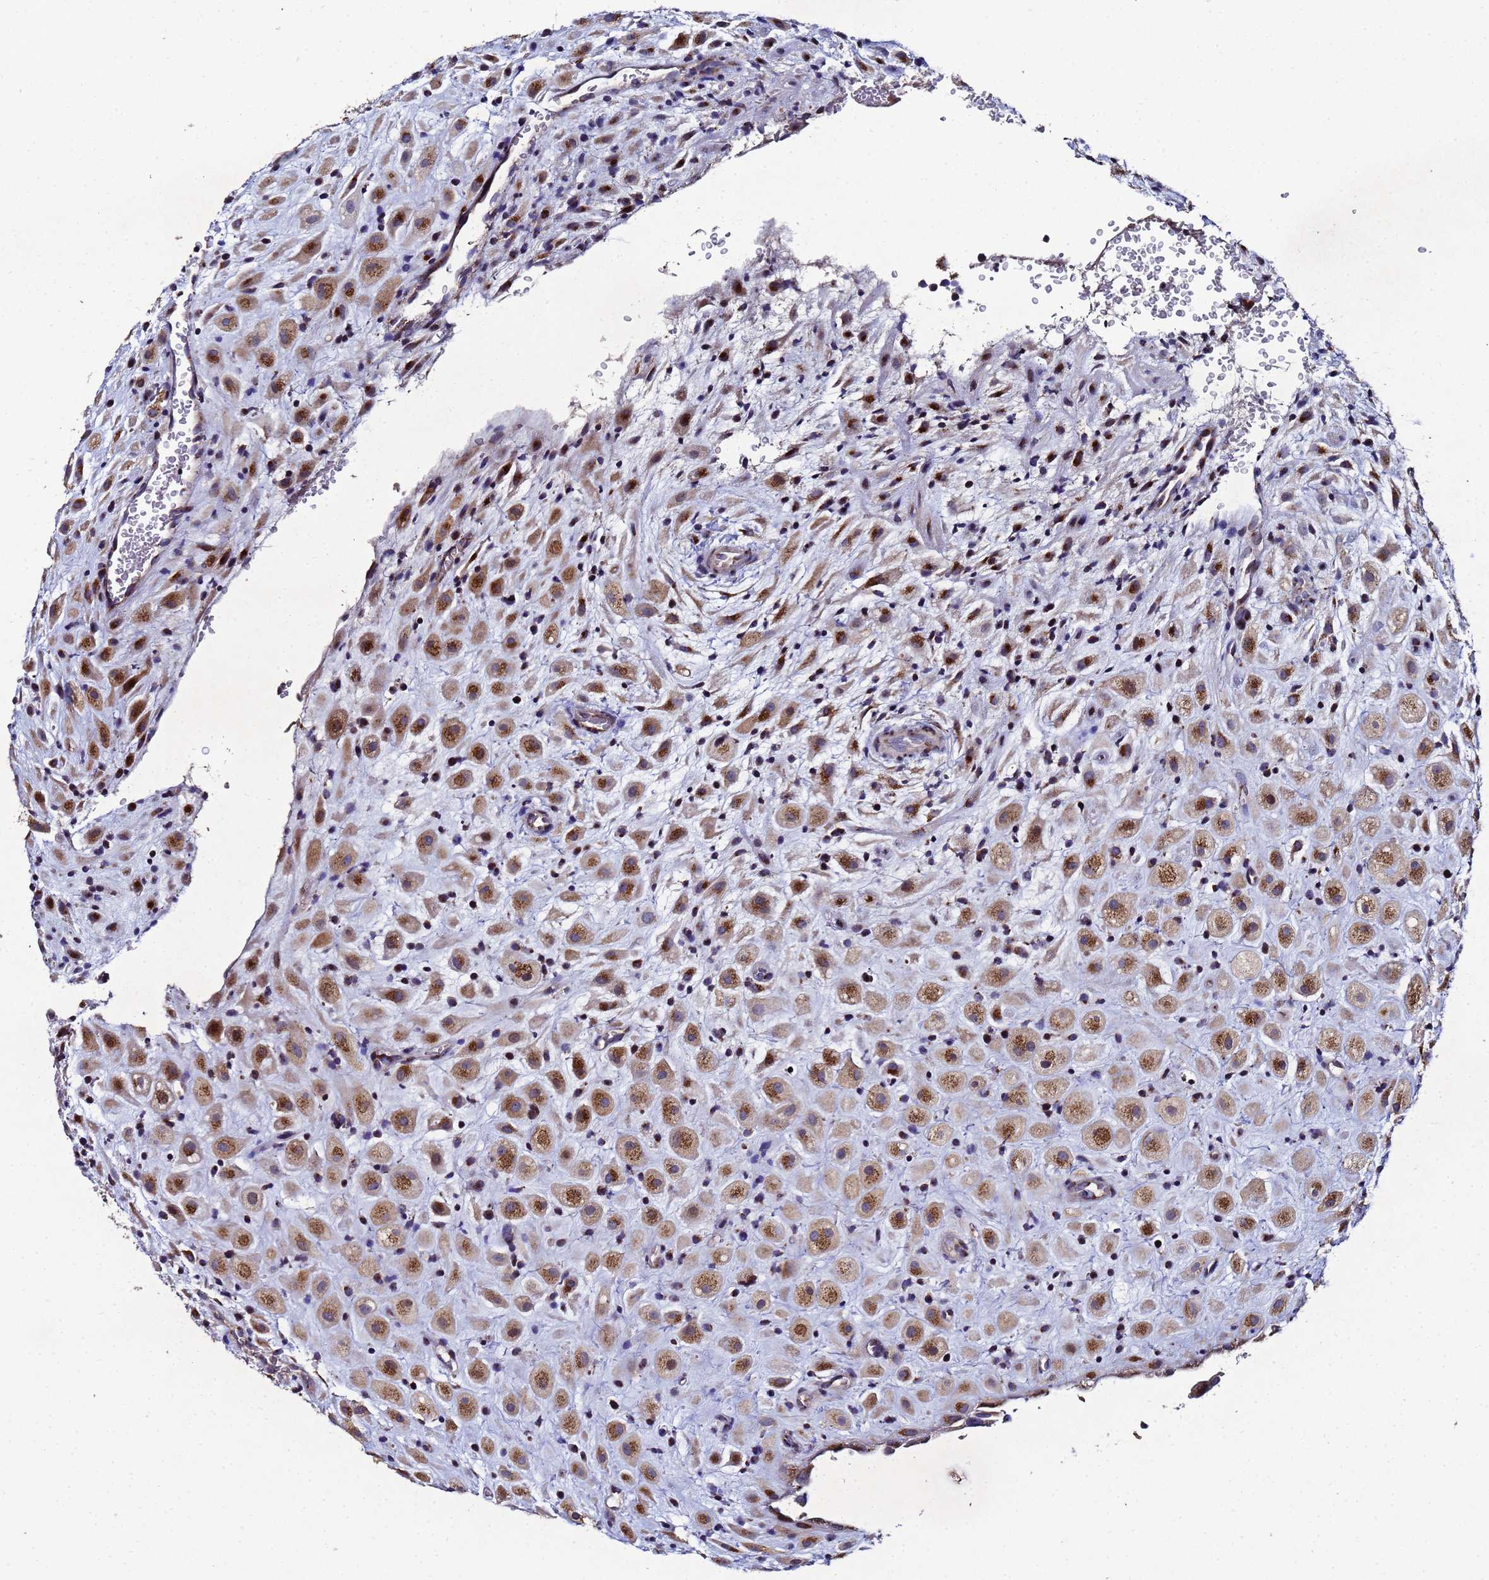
{"staining": {"intensity": "moderate", "quantity": ">75%", "location": "cytoplasmic/membranous"}, "tissue": "placenta", "cell_type": "Decidual cells", "image_type": "normal", "snomed": [{"axis": "morphology", "description": "Normal tissue, NOS"}, {"axis": "topography", "description": "Placenta"}], "caption": "Immunohistochemistry of benign placenta shows medium levels of moderate cytoplasmic/membranous staining in approximately >75% of decidual cells.", "gene": "NSUN6", "patient": {"sex": "female", "age": 35}}